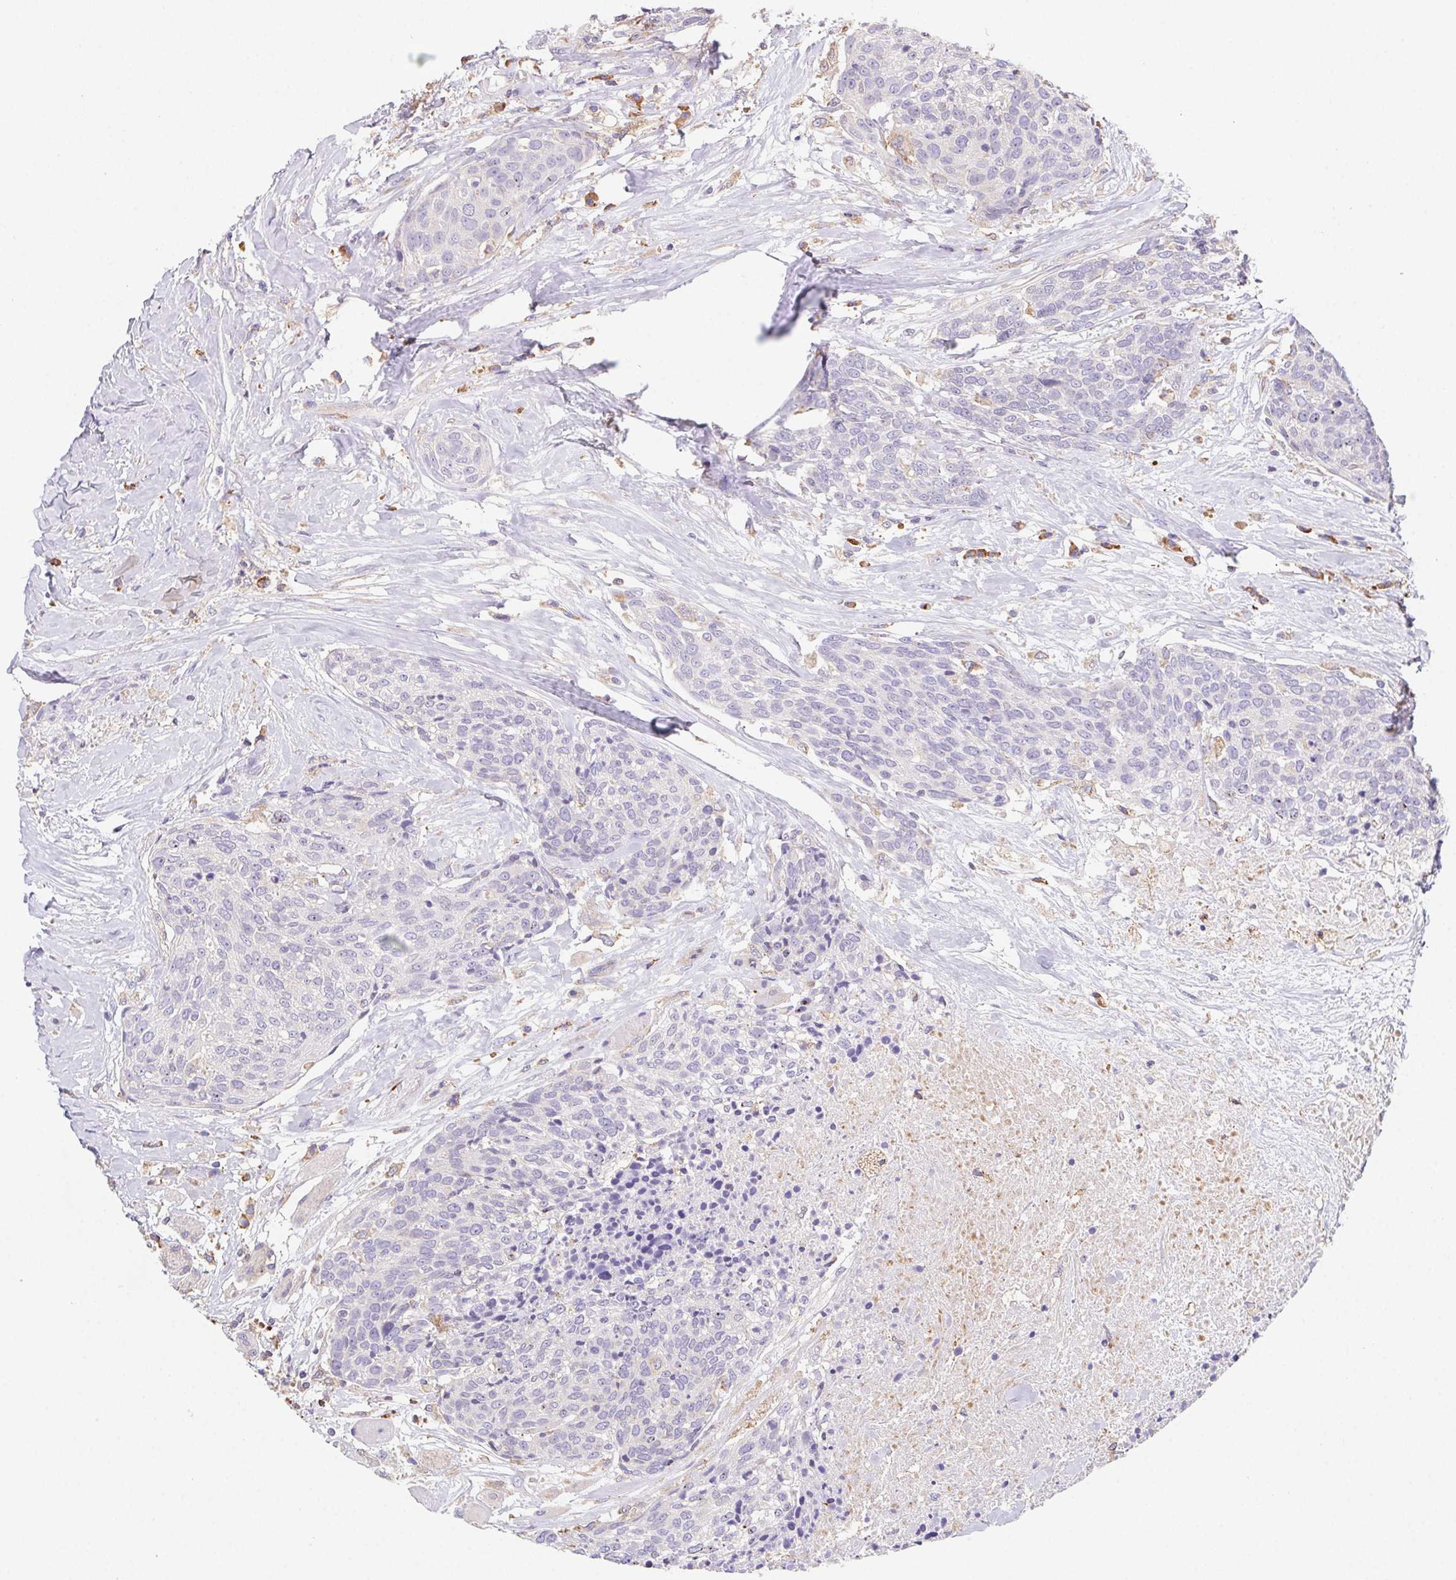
{"staining": {"intensity": "negative", "quantity": "none", "location": "none"}, "tissue": "head and neck cancer", "cell_type": "Tumor cells", "image_type": "cancer", "snomed": [{"axis": "morphology", "description": "Squamous cell carcinoma, NOS"}, {"axis": "topography", "description": "Oral tissue"}, {"axis": "topography", "description": "Head-Neck"}], "caption": "Immunohistochemistry (IHC) of human squamous cell carcinoma (head and neck) reveals no positivity in tumor cells.", "gene": "ADAM8", "patient": {"sex": "male", "age": 64}}